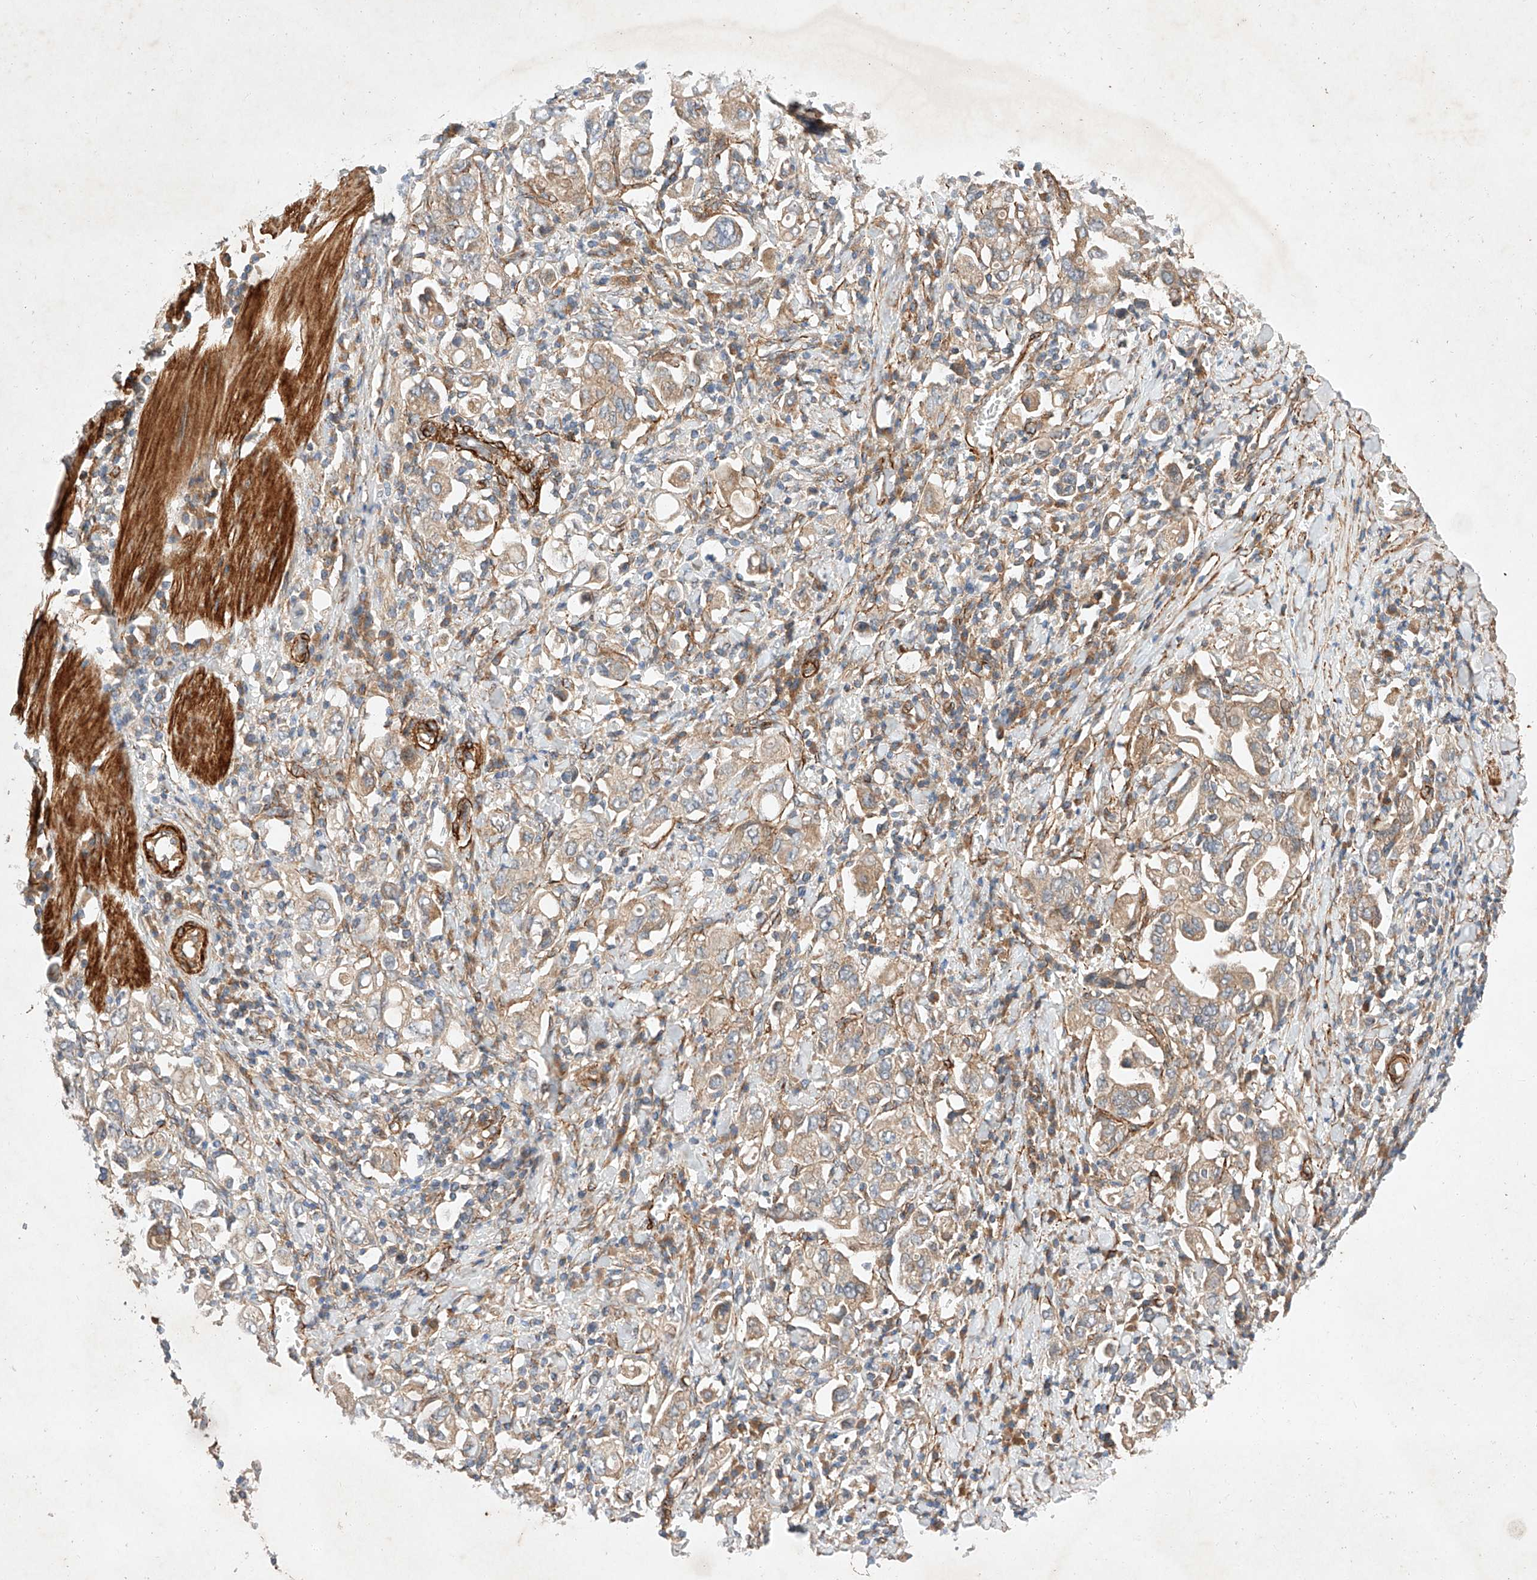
{"staining": {"intensity": "weak", "quantity": ">75%", "location": "cytoplasmic/membranous"}, "tissue": "stomach cancer", "cell_type": "Tumor cells", "image_type": "cancer", "snomed": [{"axis": "morphology", "description": "Adenocarcinoma, NOS"}, {"axis": "topography", "description": "Stomach, upper"}], "caption": "There is low levels of weak cytoplasmic/membranous positivity in tumor cells of adenocarcinoma (stomach), as demonstrated by immunohistochemical staining (brown color).", "gene": "RAB23", "patient": {"sex": "male", "age": 62}}